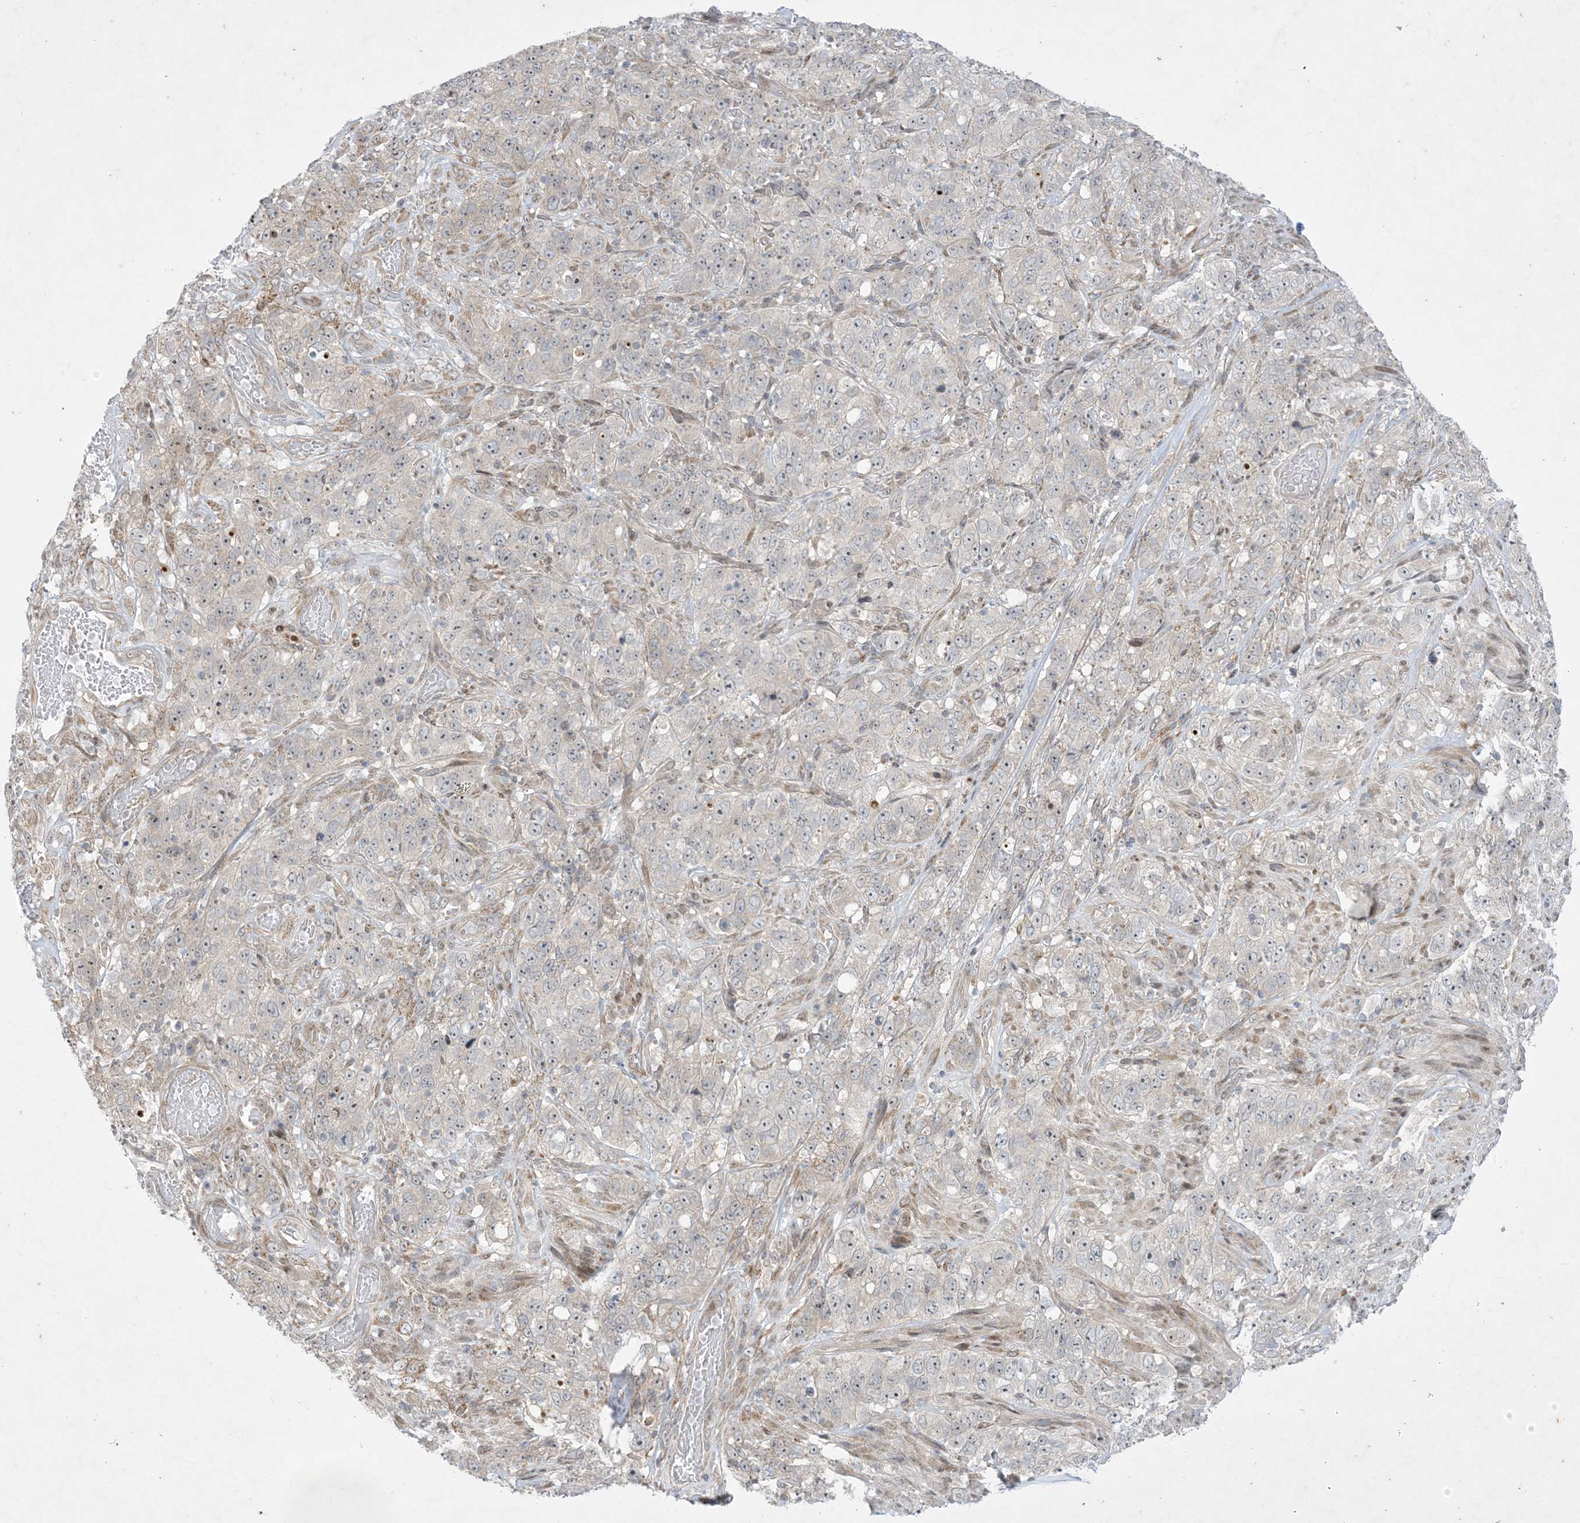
{"staining": {"intensity": "weak", "quantity": "<25%", "location": "nuclear"}, "tissue": "stomach cancer", "cell_type": "Tumor cells", "image_type": "cancer", "snomed": [{"axis": "morphology", "description": "Adenocarcinoma, NOS"}, {"axis": "topography", "description": "Stomach"}], "caption": "Tumor cells are negative for brown protein staining in stomach cancer. (DAB (3,3'-diaminobenzidine) immunohistochemistry (IHC) visualized using brightfield microscopy, high magnification).", "gene": "SOGA3", "patient": {"sex": "male", "age": 48}}